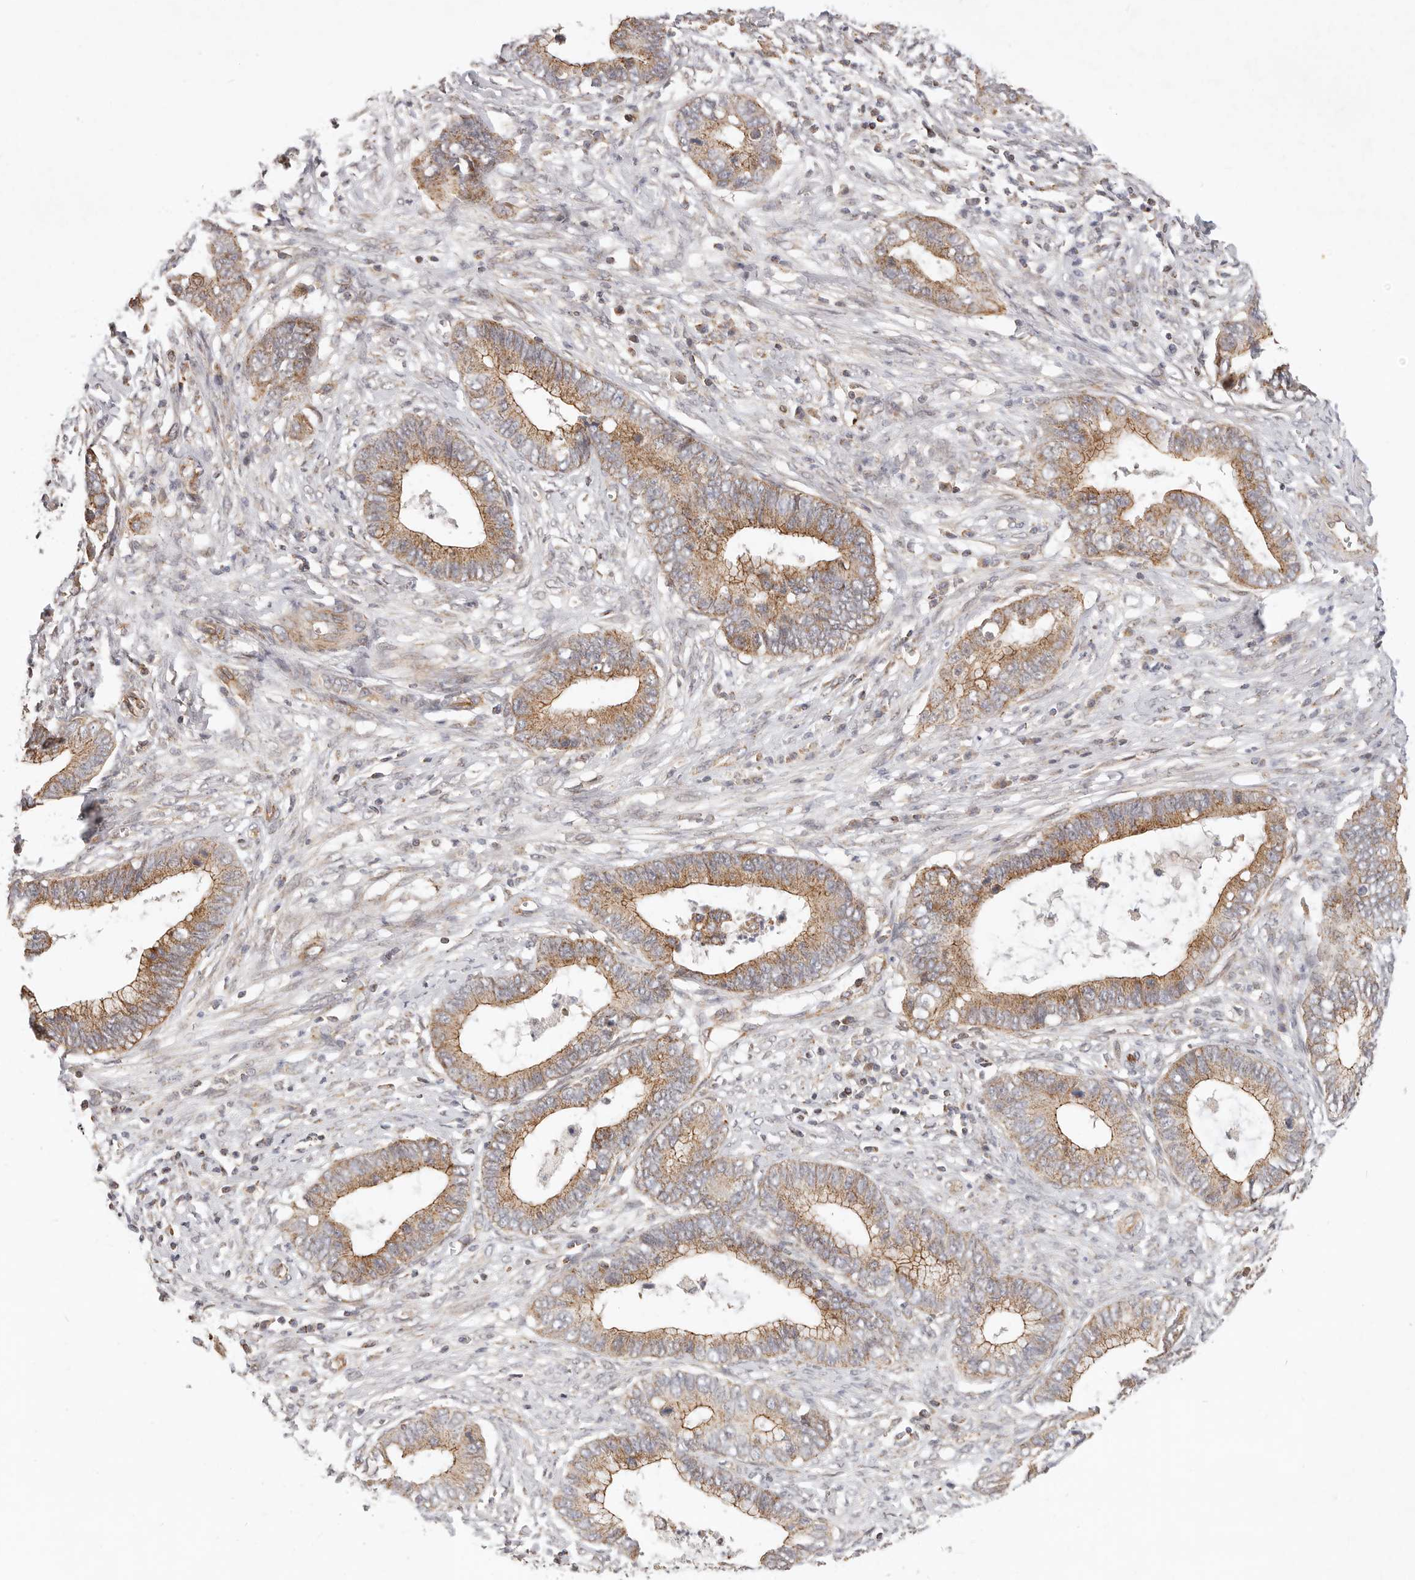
{"staining": {"intensity": "moderate", "quantity": ">75%", "location": "cytoplasmic/membranous"}, "tissue": "cervical cancer", "cell_type": "Tumor cells", "image_type": "cancer", "snomed": [{"axis": "morphology", "description": "Adenocarcinoma, NOS"}, {"axis": "topography", "description": "Cervix"}], "caption": "Tumor cells display medium levels of moderate cytoplasmic/membranous expression in approximately >75% of cells in cervical cancer.", "gene": "USP49", "patient": {"sex": "female", "age": 44}}